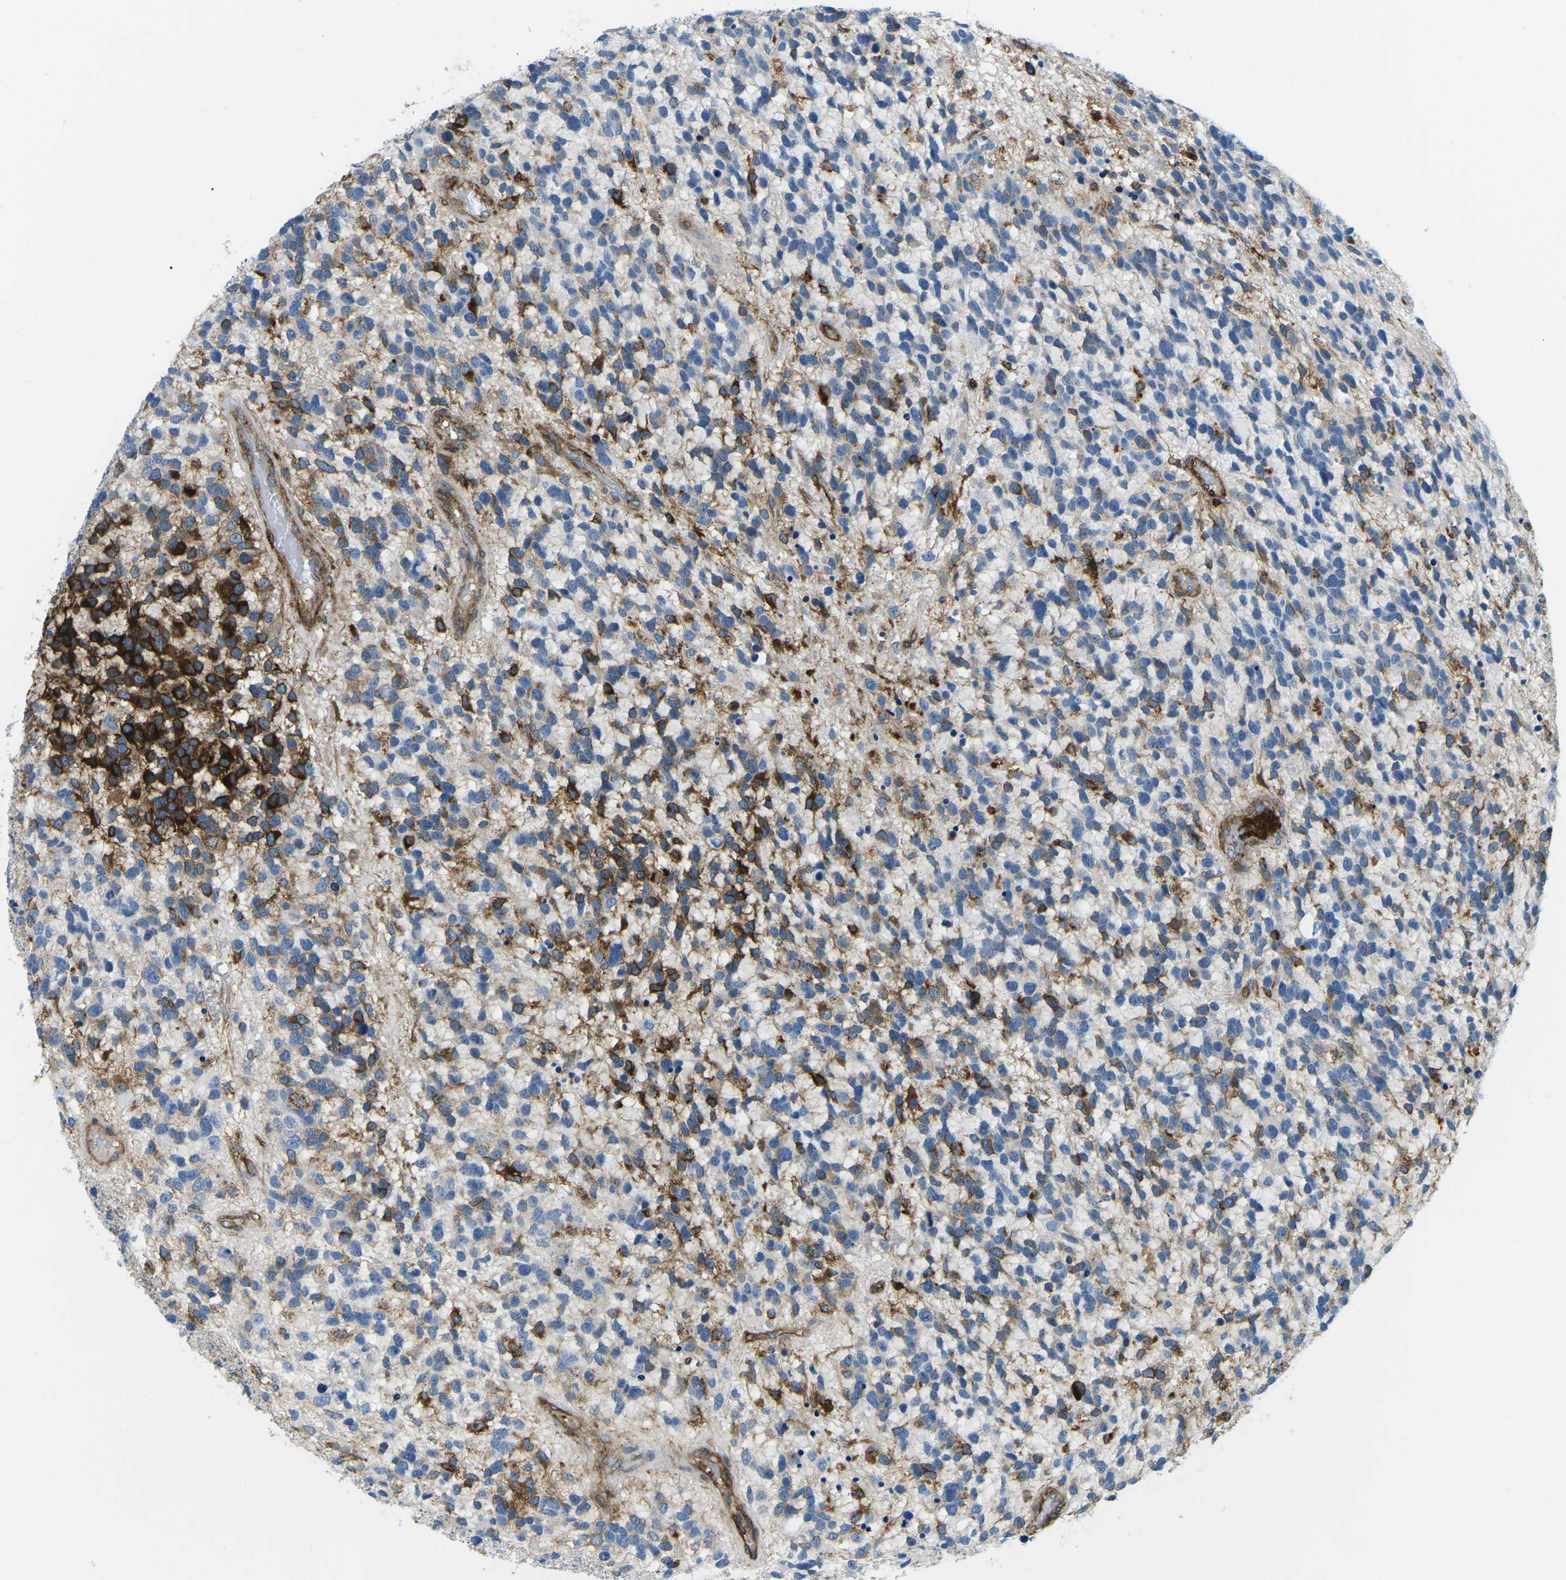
{"staining": {"intensity": "strong", "quantity": "<25%", "location": "cytoplasmic/membranous"}, "tissue": "glioma", "cell_type": "Tumor cells", "image_type": "cancer", "snomed": [{"axis": "morphology", "description": "Glioma, malignant, High grade"}, {"axis": "topography", "description": "Brain"}], "caption": "The immunohistochemical stain highlights strong cytoplasmic/membranous positivity in tumor cells of glioma tissue. (IHC, brightfield microscopy, high magnification).", "gene": "HLA-B", "patient": {"sex": "female", "age": 58}}